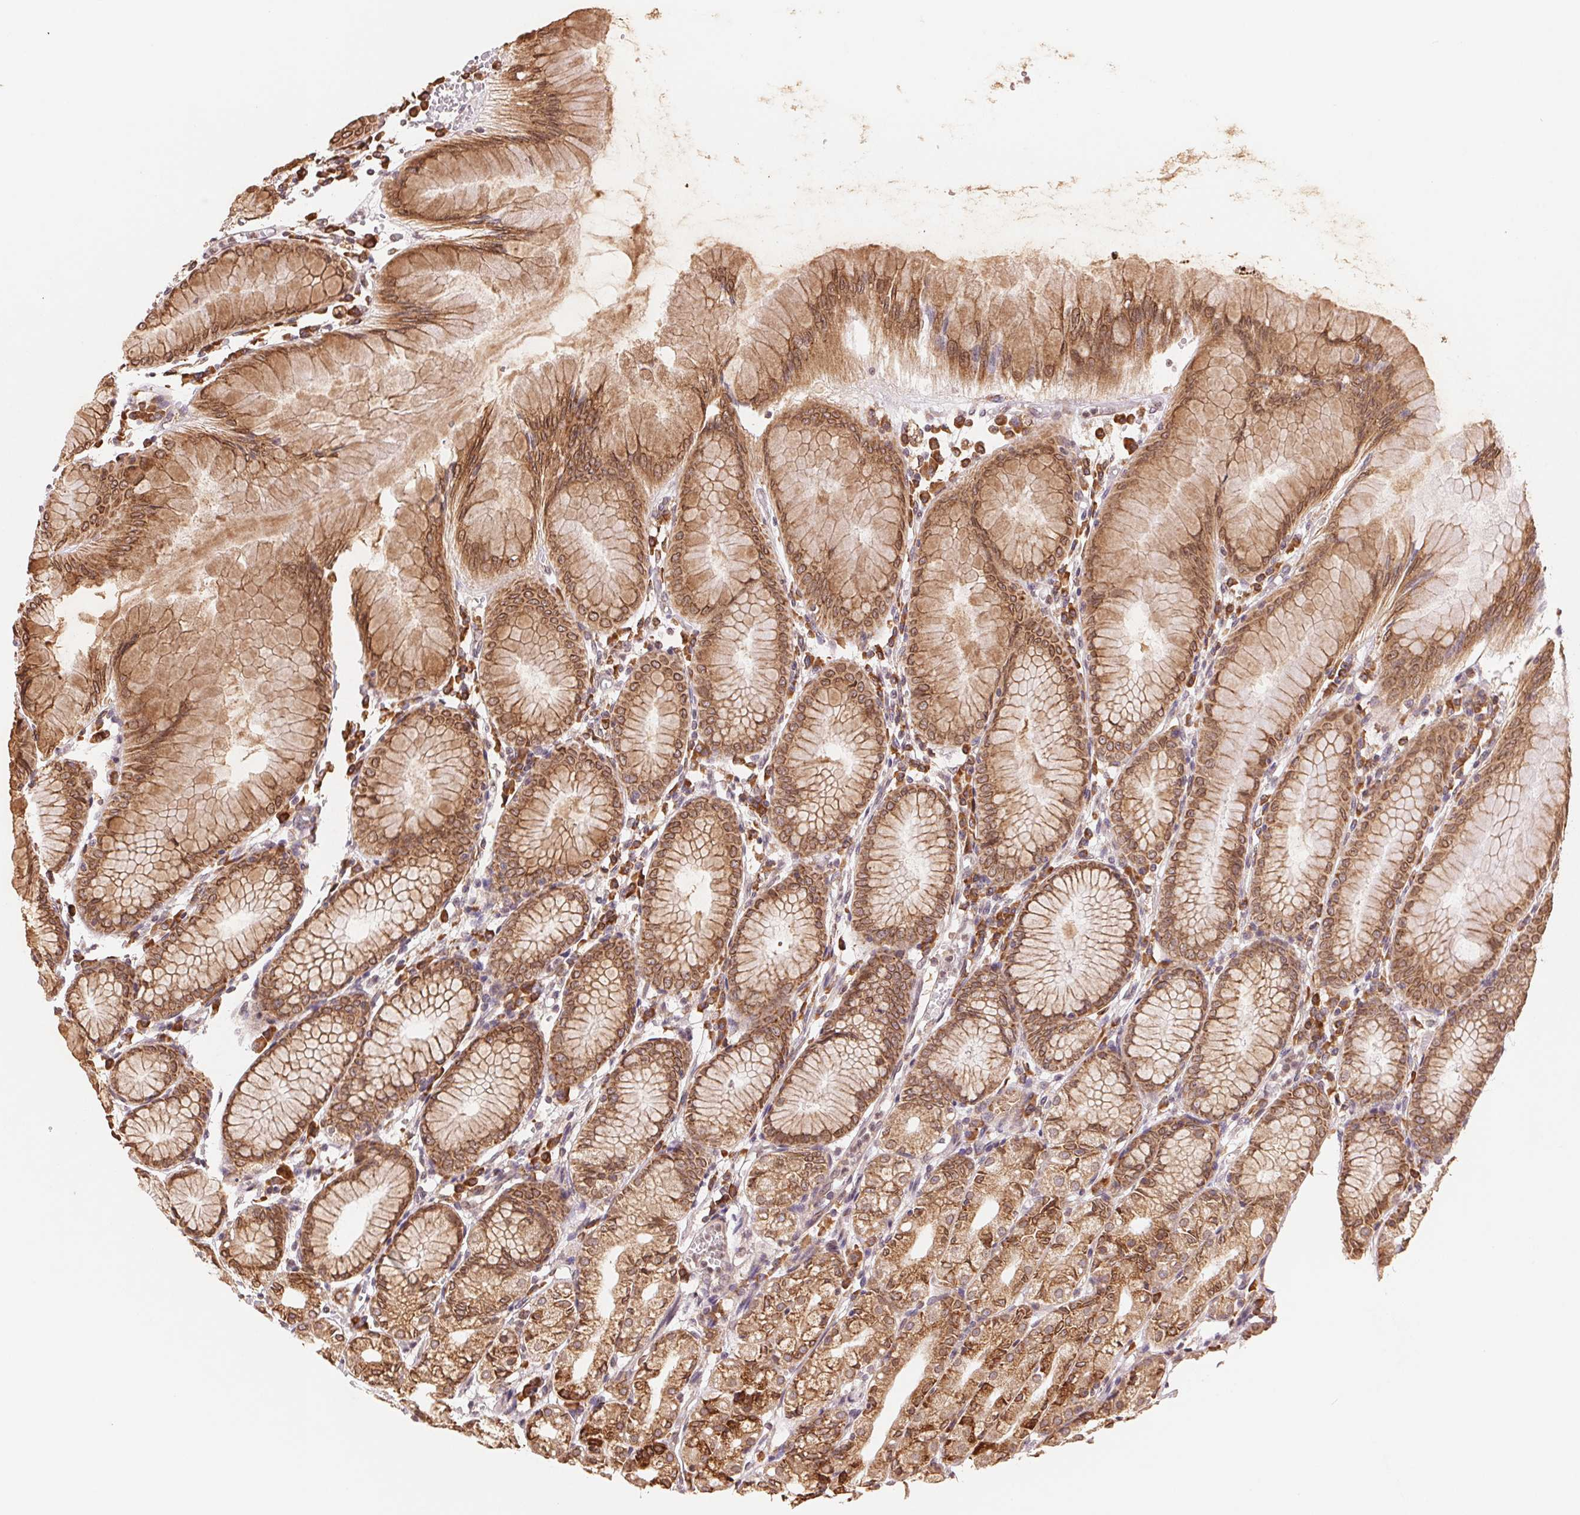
{"staining": {"intensity": "moderate", "quantity": ">75%", "location": "cytoplasmic/membranous"}, "tissue": "stomach", "cell_type": "Glandular cells", "image_type": "normal", "snomed": [{"axis": "morphology", "description": "Normal tissue, NOS"}, {"axis": "topography", "description": "Stomach"}], "caption": "Moderate cytoplasmic/membranous expression for a protein is identified in approximately >75% of glandular cells of benign stomach using immunohistochemistry.", "gene": "RPN1", "patient": {"sex": "female", "age": 57}}